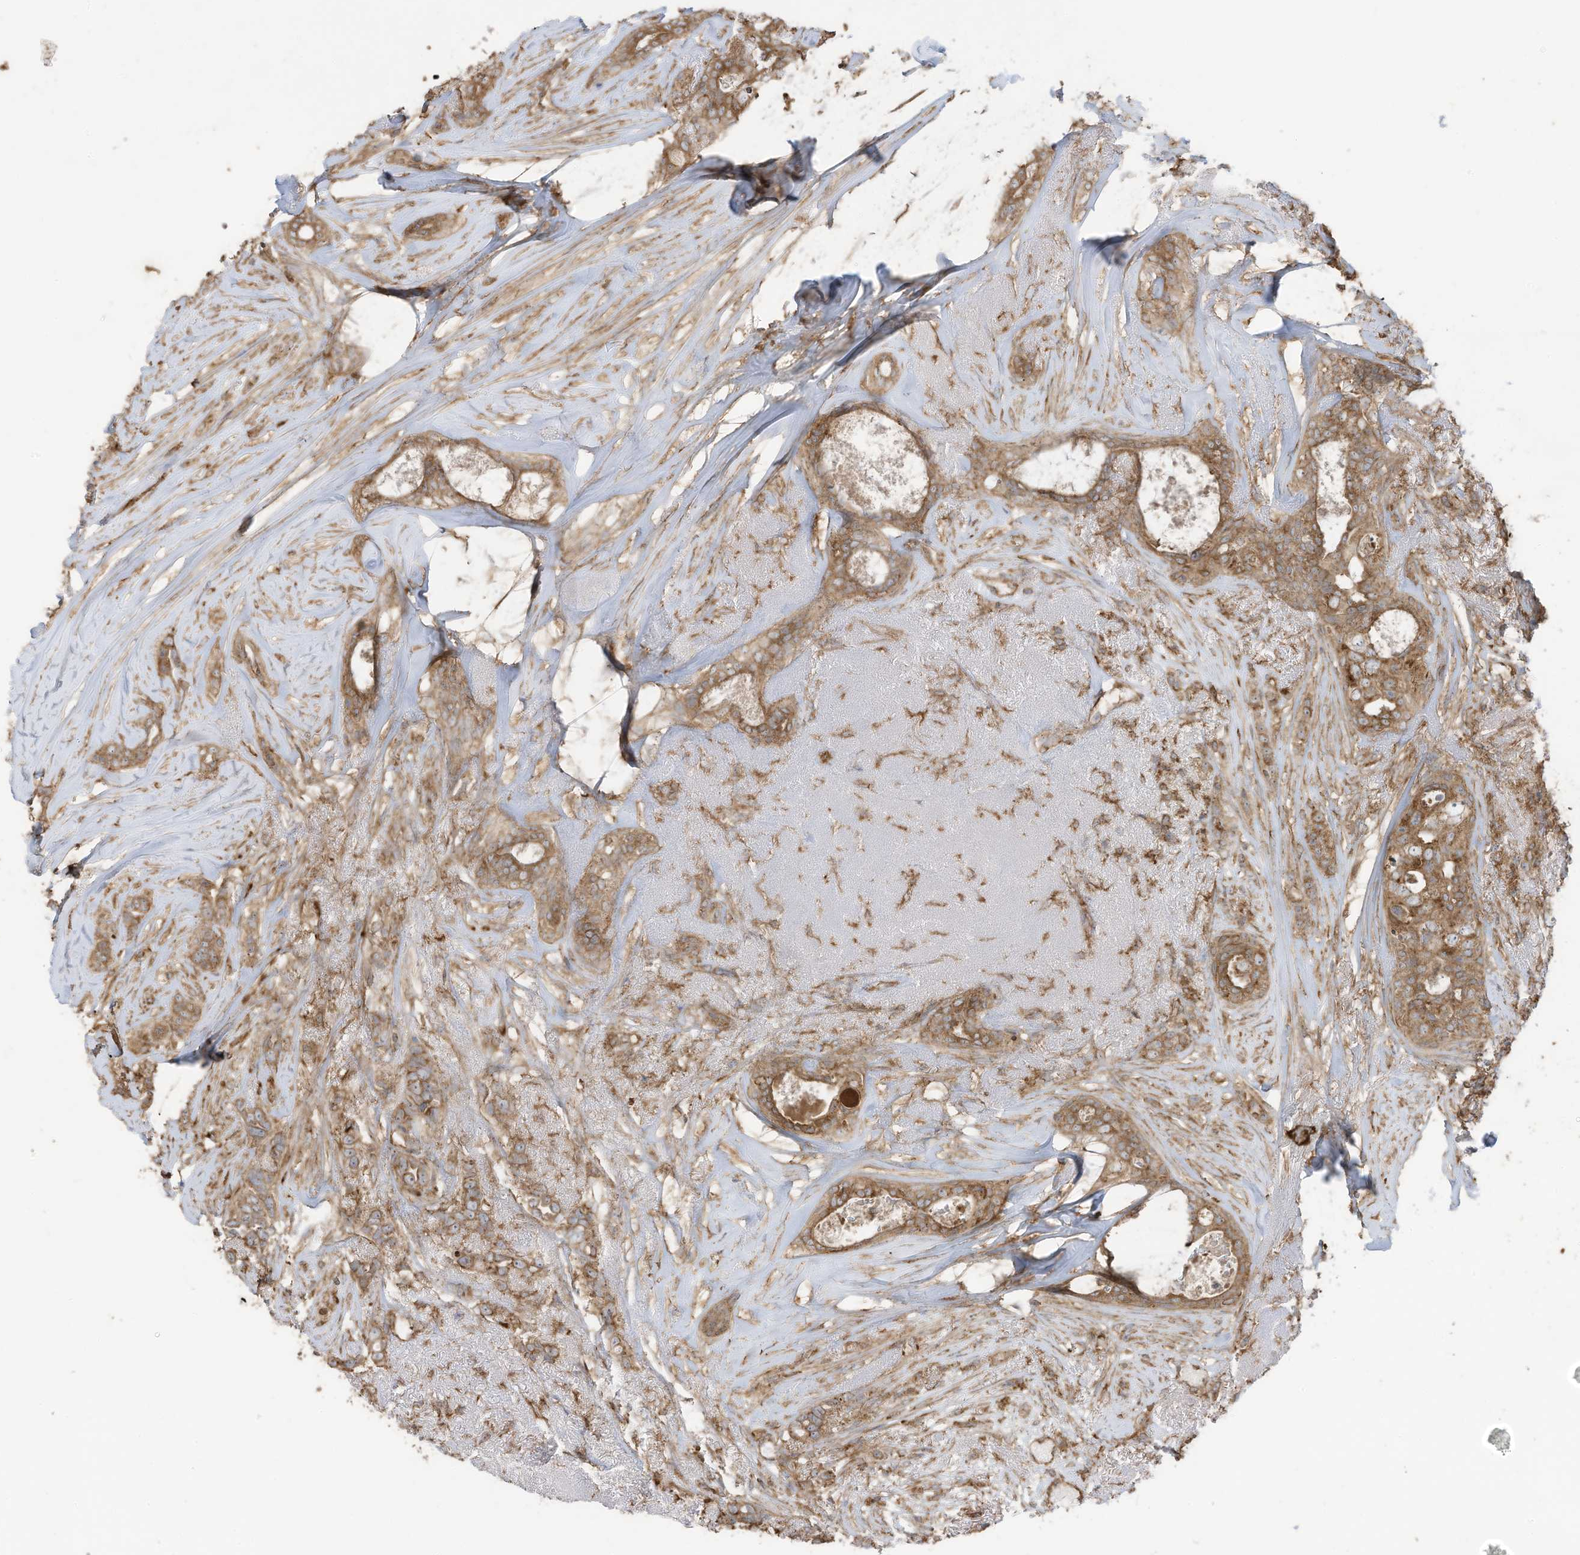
{"staining": {"intensity": "moderate", "quantity": ">75%", "location": "cytoplasmic/membranous"}, "tissue": "breast cancer", "cell_type": "Tumor cells", "image_type": "cancer", "snomed": [{"axis": "morphology", "description": "Lobular carcinoma"}, {"axis": "topography", "description": "Breast"}], "caption": "DAB immunohistochemical staining of lobular carcinoma (breast) exhibits moderate cytoplasmic/membranous protein positivity in approximately >75% of tumor cells.", "gene": "CGAS", "patient": {"sex": "female", "age": 51}}